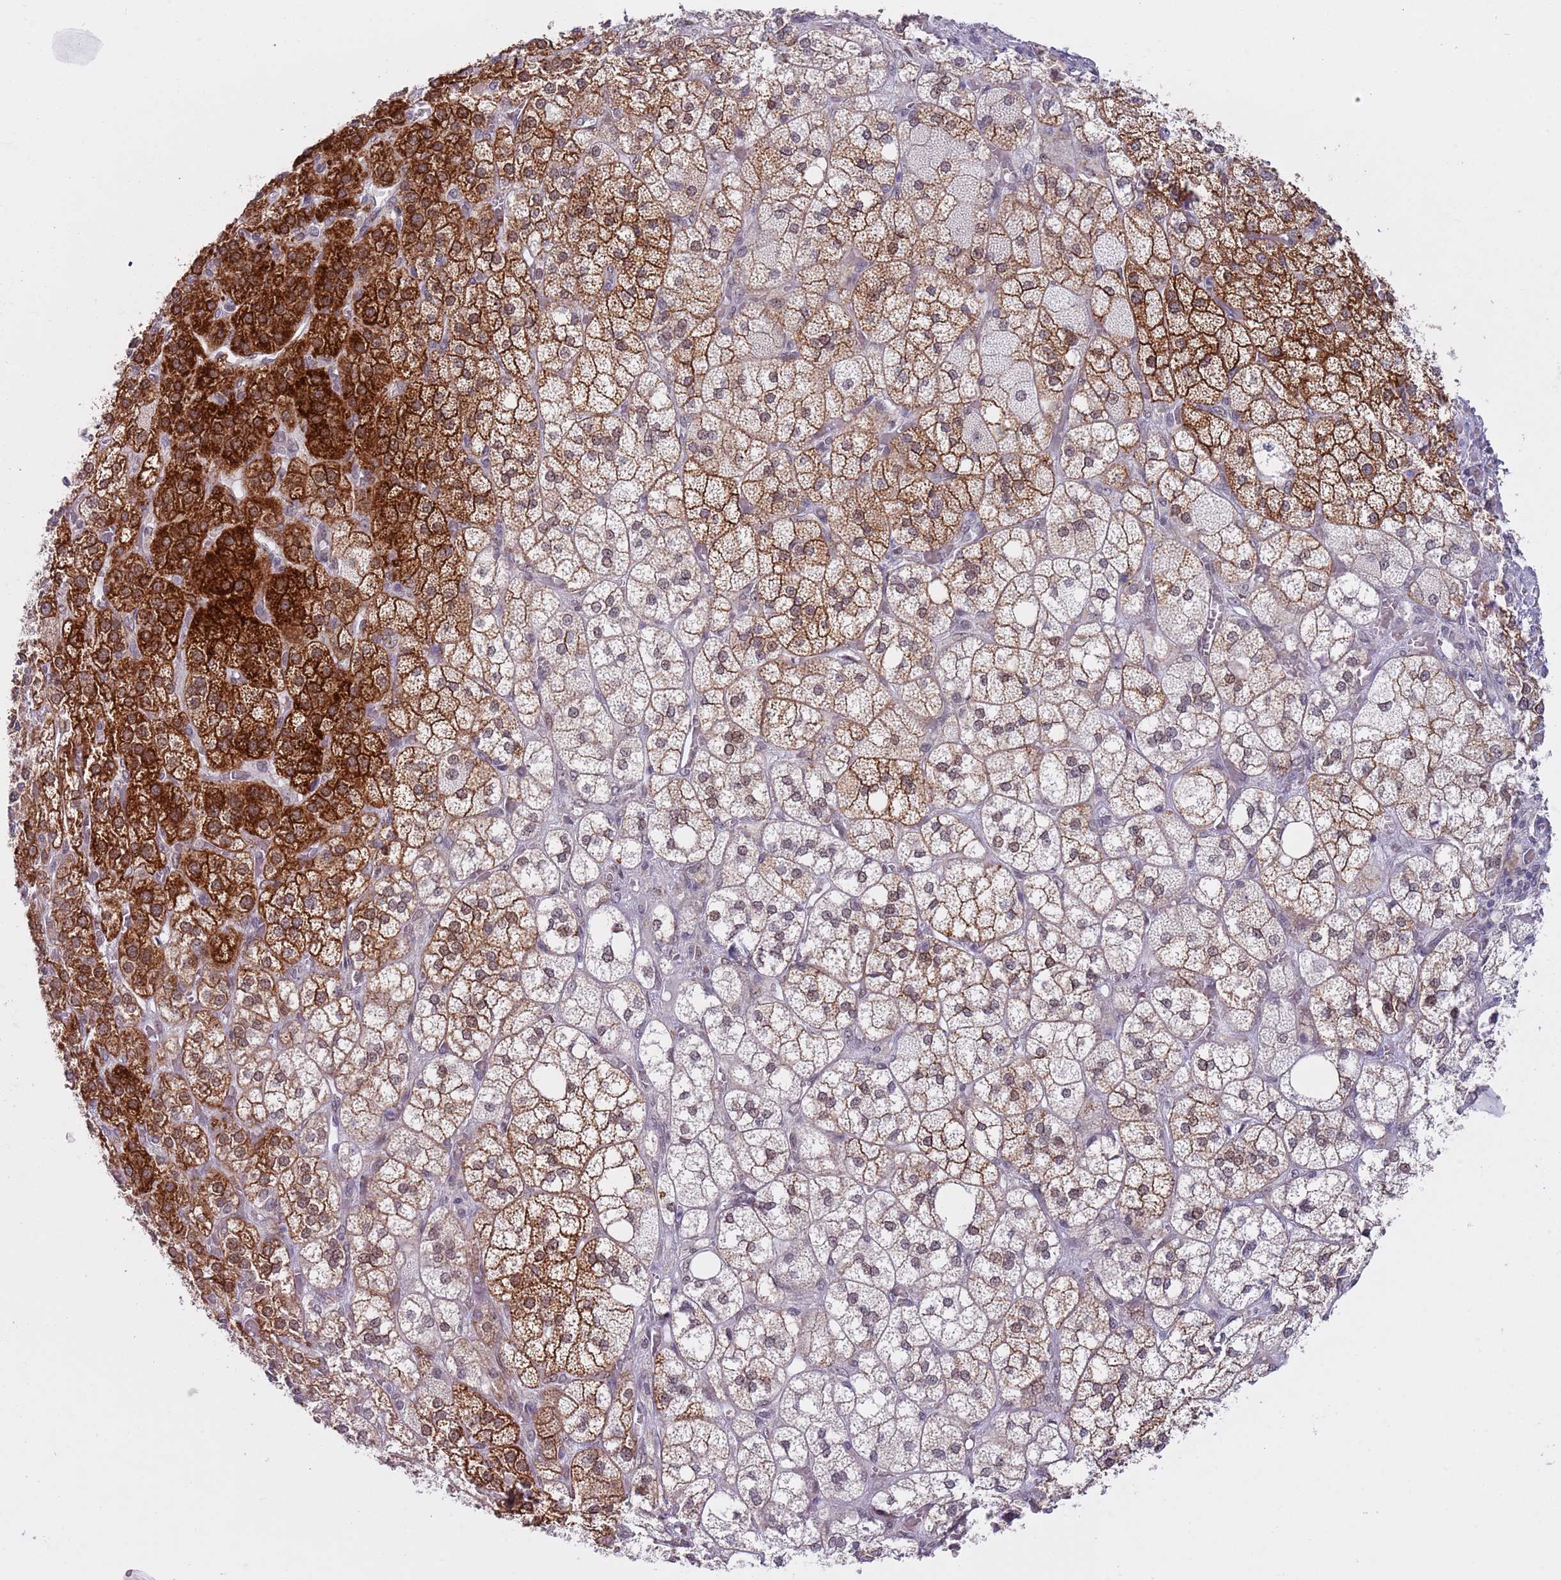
{"staining": {"intensity": "strong", "quantity": "25%-75%", "location": "cytoplasmic/membranous,nuclear"}, "tissue": "adrenal gland", "cell_type": "Glandular cells", "image_type": "normal", "snomed": [{"axis": "morphology", "description": "Normal tissue, NOS"}, {"axis": "topography", "description": "Adrenal gland"}], "caption": "Glandular cells demonstrate high levels of strong cytoplasmic/membranous,nuclear staining in approximately 25%-75% of cells in normal human adrenal gland.", "gene": "SLC25A32", "patient": {"sex": "male", "age": 61}}